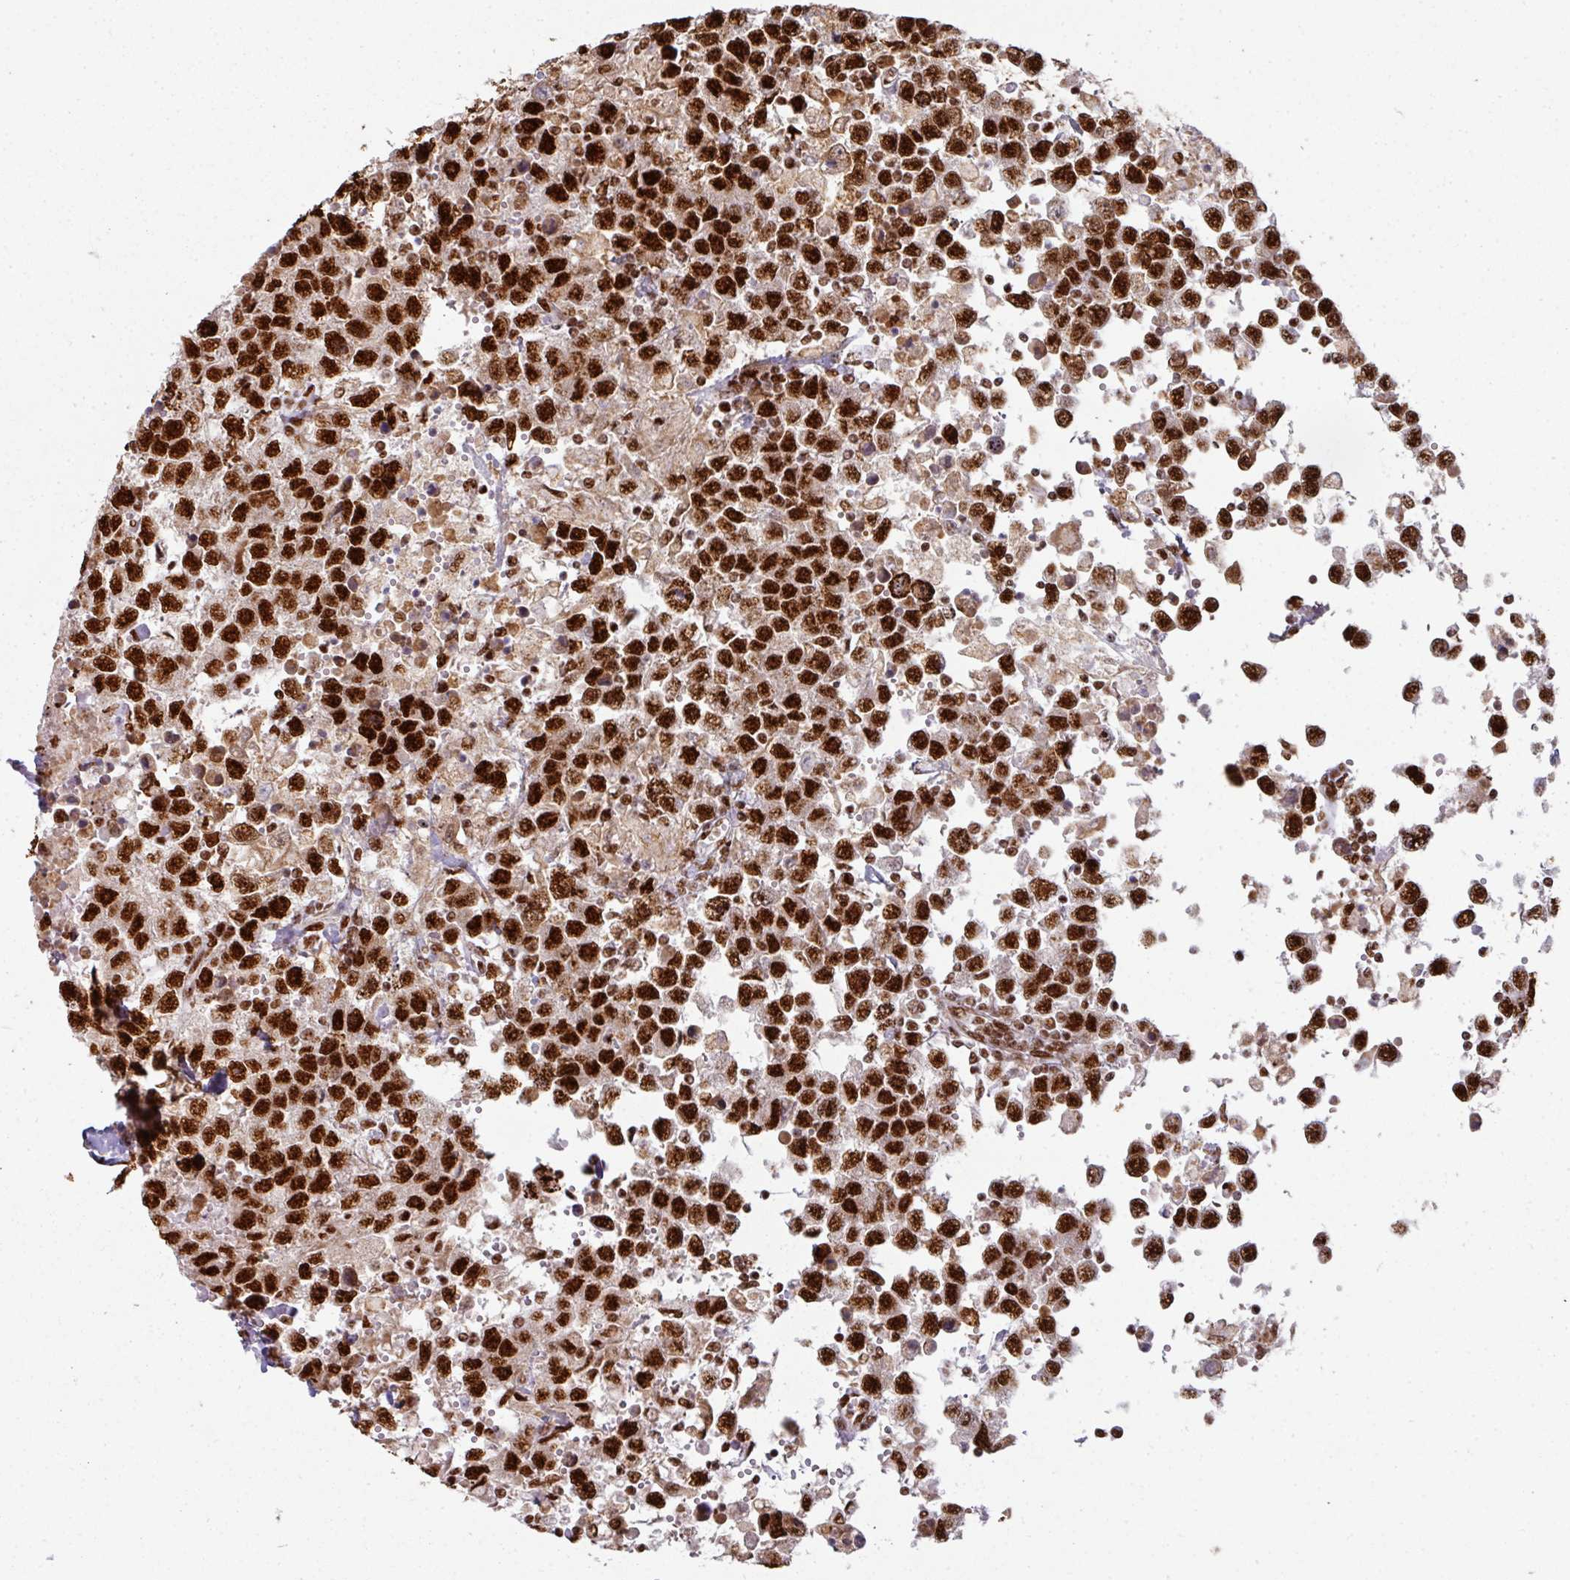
{"staining": {"intensity": "strong", "quantity": ">75%", "location": "nuclear"}, "tissue": "testis cancer", "cell_type": "Tumor cells", "image_type": "cancer", "snomed": [{"axis": "morphology", "description": "Carcinoma, Embryonal, NOS"}, {"axis": "topography", "description": "Testis"}], "caption": "High-magnification brightfield microscopy of testis cancer (embryonal carcinoma) stained with DAB (3,3'-diaminobenzidine) (brown) and counterstained with hematoxylin (blue). tumor cells exhibit strong nuclear staining is seen in approximately>75% of cells.", "gene": "SIK3", "patient": {"sex": "male", "age": 83}}